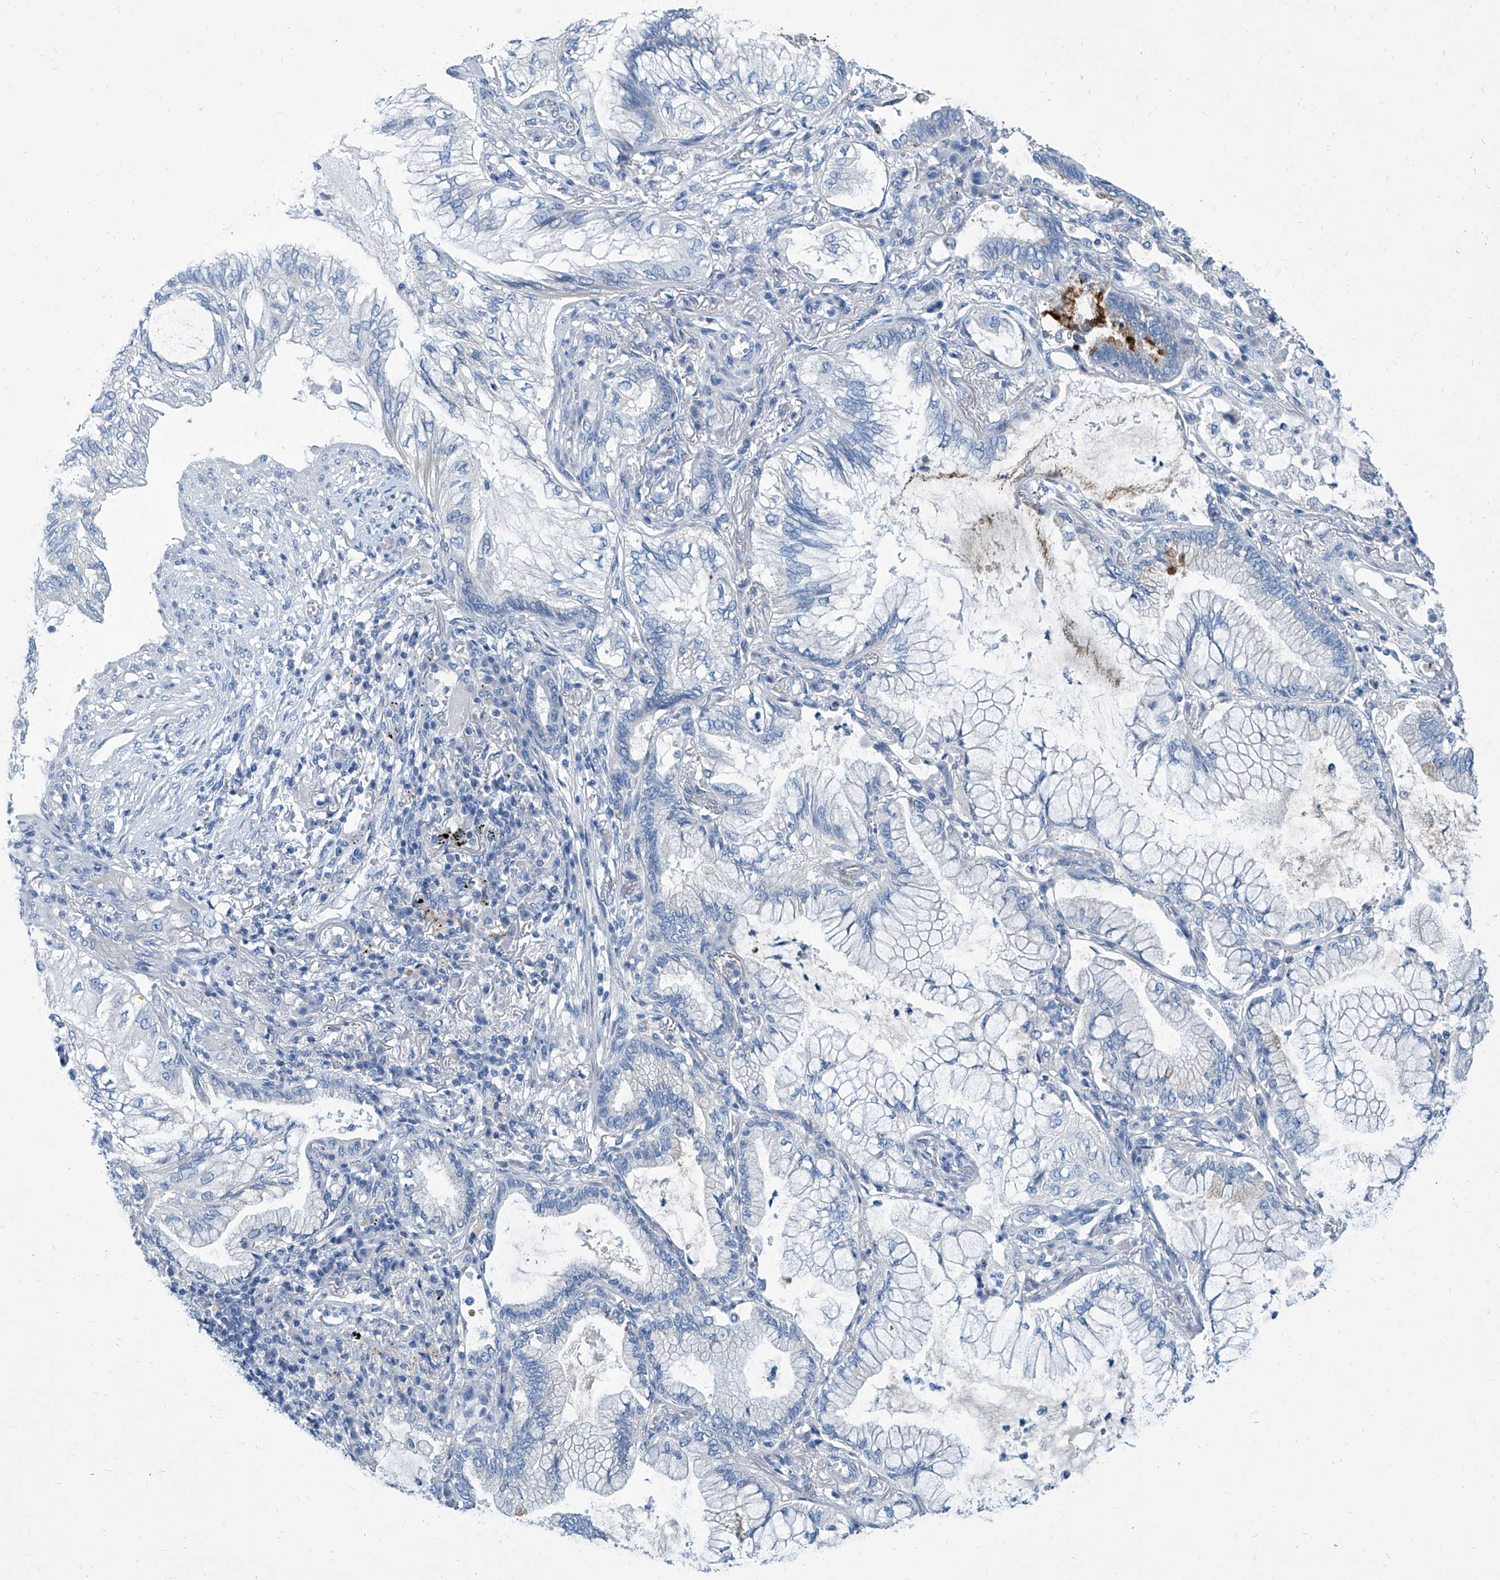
{"staining": {"intensity": "negative", "quantity": "none", "location": "none"}, "tissue": "lung cancer", "cell_type": "Tumor cells", "image_type": "cancer", "snomed": [{"axis": "morphology", "description": "Adenocarcinoma, NOS"}, {"axis": "topography", "description": "Lung"}], "caption": "High magnification brightfield microscopy of lung cancer stained with DAB (3,3'-diaminobenzidine) (brown) and counterstained with hematoxylin (blue): tumor cells show no significant positivity.", "gene": "ZNF519", "patient": {"sex": "female", "age": 70}}